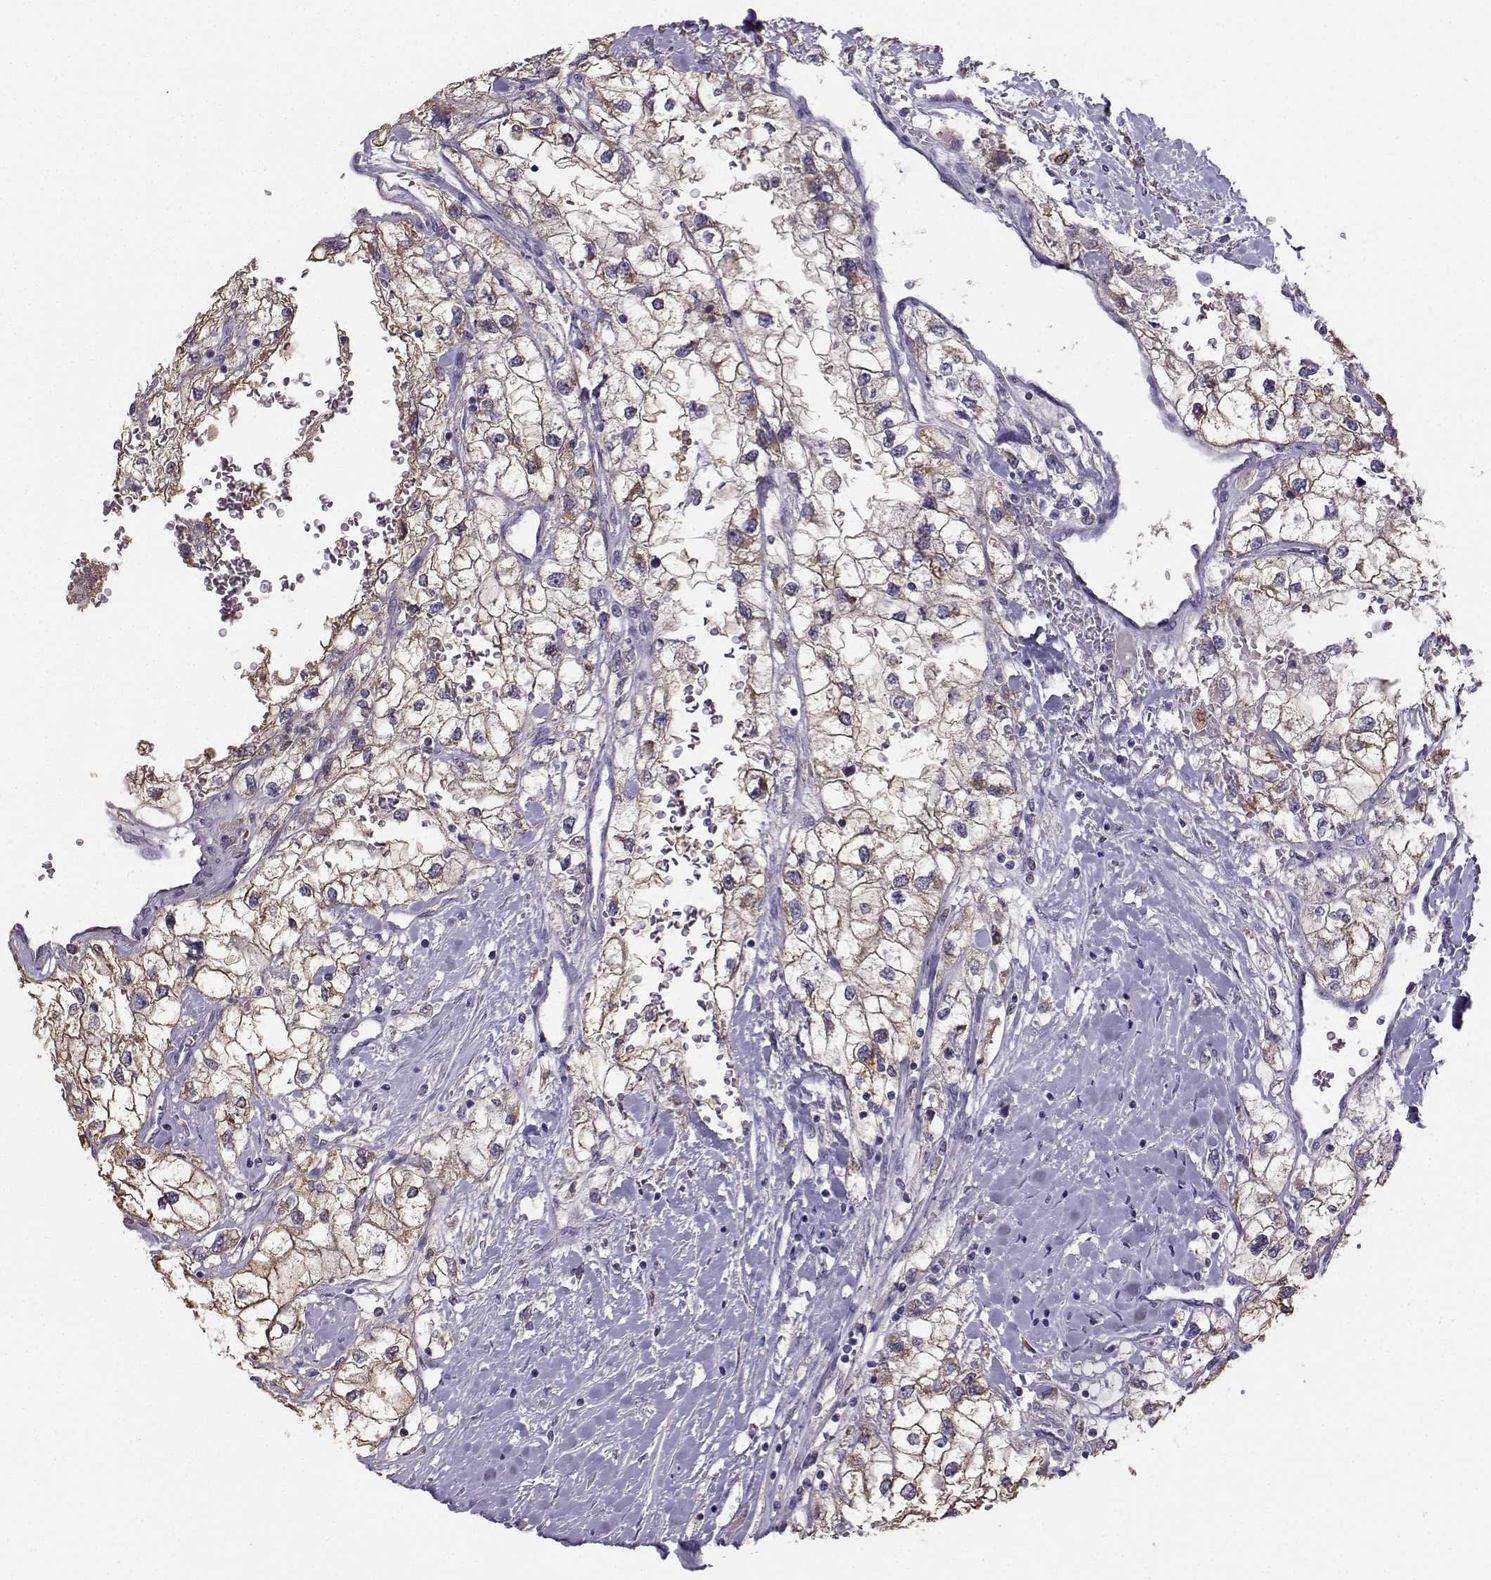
{"staining": {"intensity": "weak", "quantity": ">75%", "location": "cytoplasmic/membranous"}, "tissue": "renal cancer", "cell_type": "Tumor cells", "image_type": "cancer", "snomed": [{"axis": "morphology", "description": "Adenocarcinoma, NOS"}, {"axis": "topography", "description": "Kidney"}], "caption": "This histopathology image shows IHC staining of renal cancer, with low weak cytoplasmic/membranous positivity in approximately >75% of tumor cells.", "gene": "DCLK3", "patient": {"sex": "male", "age": 59}}